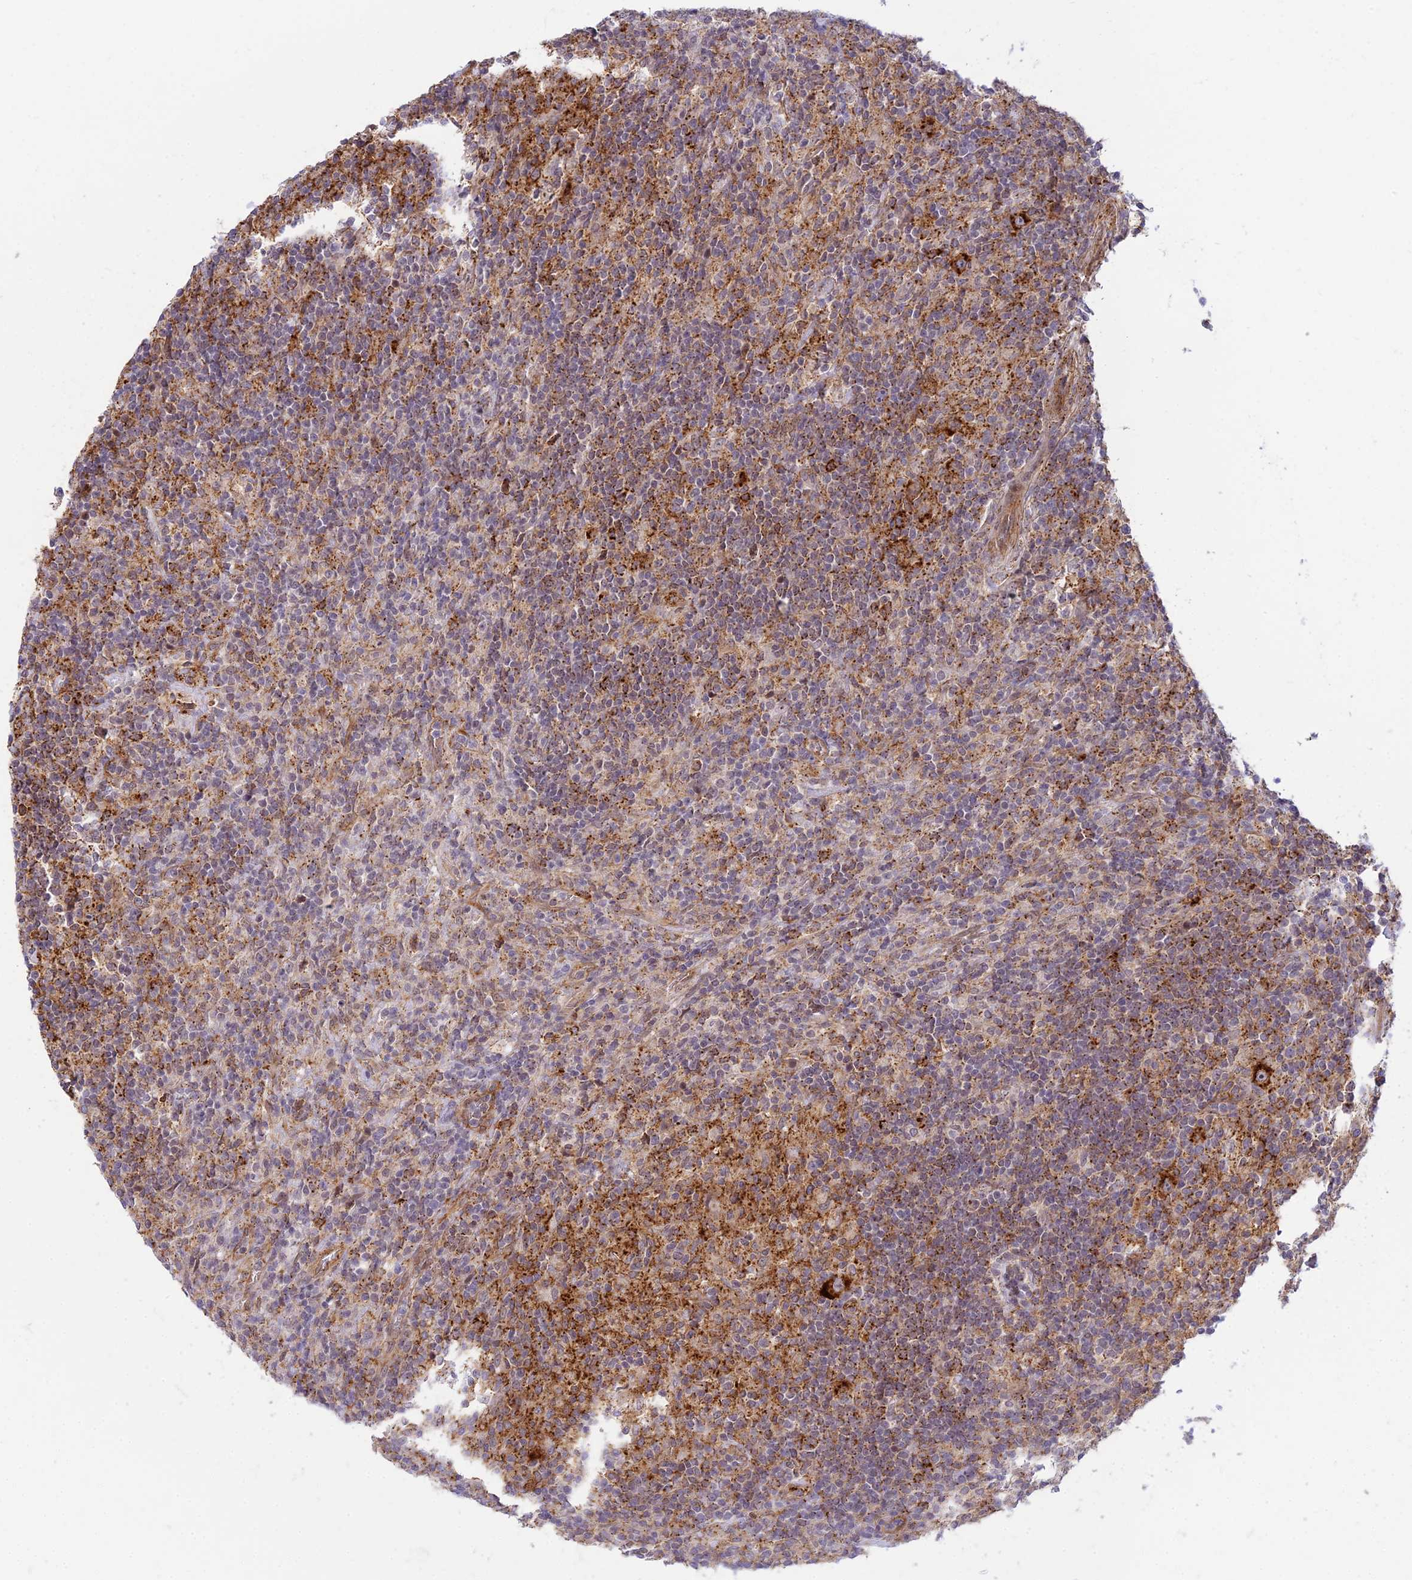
{"staining": {"intensity": "strong", "quantity": ">75%", "location": "cytoplasmic/membranous"}, "tissue": "lymphoma", "cell_type": "Tumor cells", "image_type": "cancer", "snomed": [{"axis": "morphology", "description": "Hodgkin's disease, NOS"}, {"axis": "topography", "description": "Lymph node"}], "caption": "An image of lymphoma stained for a protein demonstrates strong cytoplasmic/membranous brown staining in tumor cells. (Brightfield microscopy of DAB IHC at high magnification).", "gene": "SAPCD2", "patient": {"sex": "male", "age": 70}}